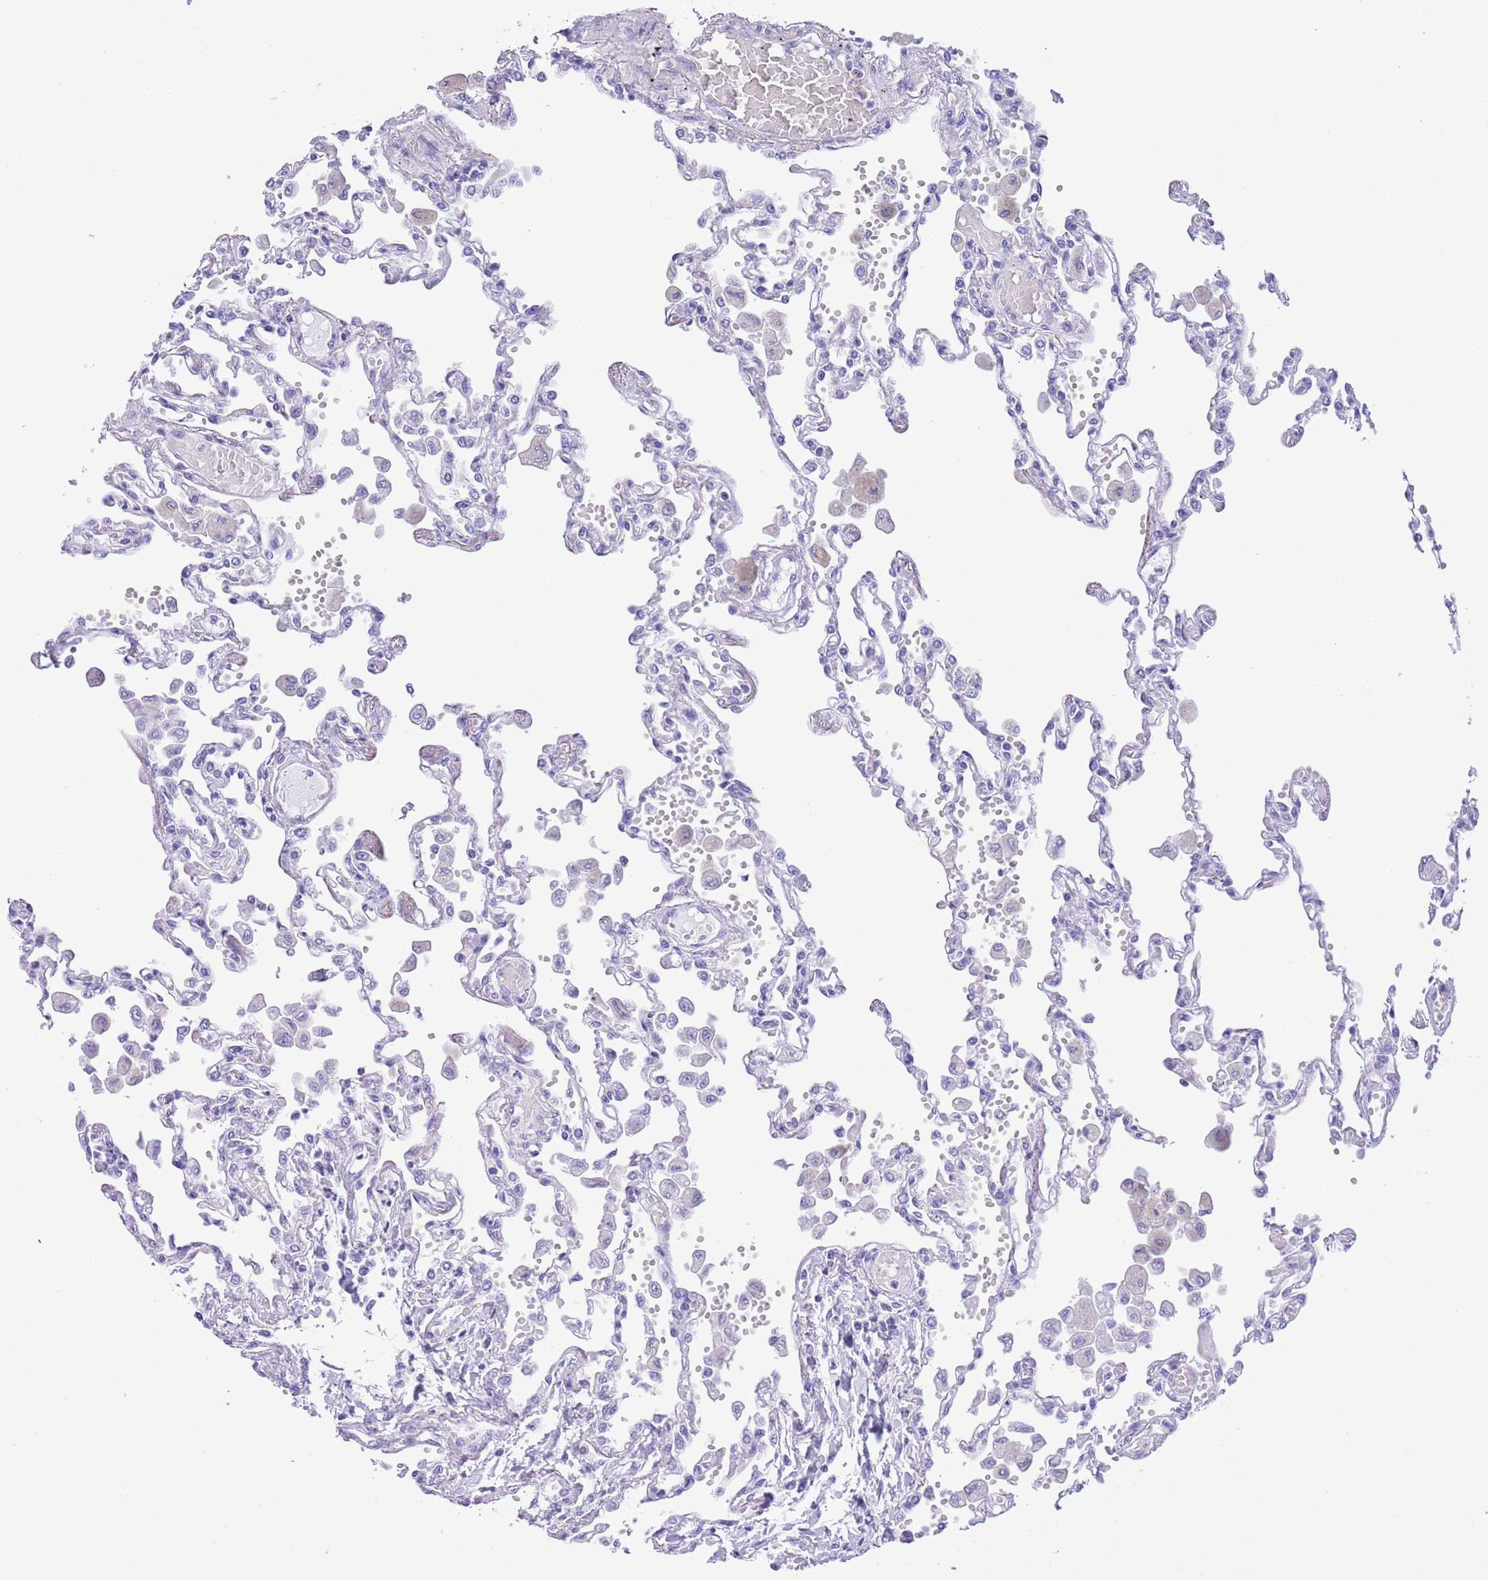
{"staining": {"intensity": "negative", "quantity": "none", "location": "none"}, "tissue": "lung", "cell_type": "Alveolar cells", "image_type": "normal", "snomed": [{"axis": "morphology", "description": "Normal tissue, NOS"}, {"axis": "topography", "description": "Bronchus"}, {"axis": "topography", "description": "Lung"}], "caption": "IHC photomicrograph of benign lung: lung stained with DAB exhibits no significant protein expression in alveolar cells. The staining was performed using DAB to visualize the protein expression in brown, while the nuclei were stained in blue with hematoxylin (Magnification: 20x).", "gene": "TMEM185A", "patient": {"sex": "female", "age": 49}}